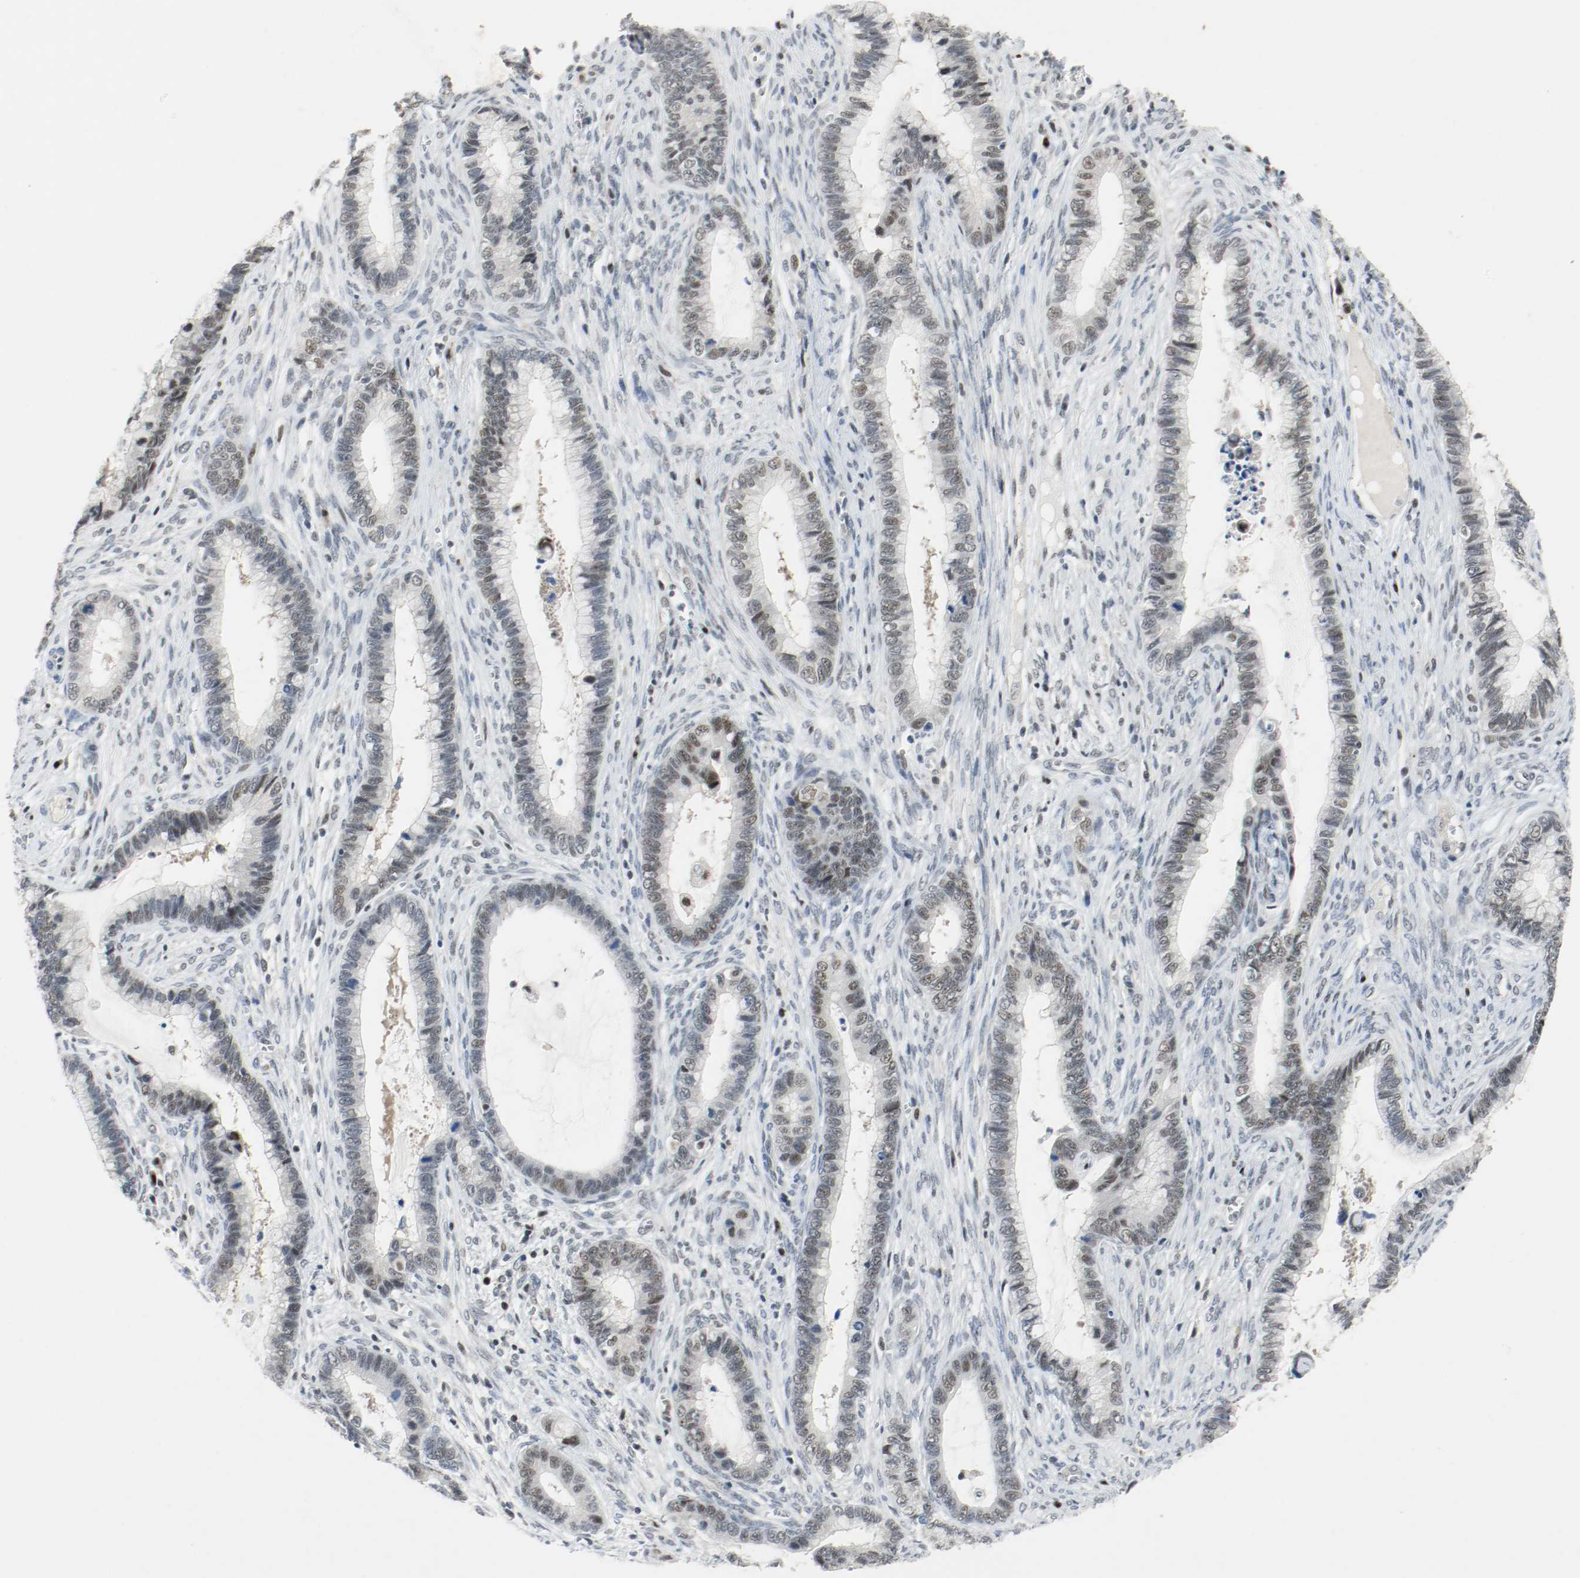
{"staining": {"intensity": "weak", "quantity": "<25%", "location": "nuclear"}, "tissue": "cervical cancer", "cell_type": "Tumor cells", "image_type": "cancer", "snomed": [{"axis": "morphology", "description": "Adenocarcinoma, NOS"}, {"axis": "topography", "description": "Cervix"}], "caption": "DAB immunohistochemical staining of human cervical adenocarcinoma displays no significant positivity in tumor cells.", "gene": "ASH1L", "patient": {"sex": "female", "age": 44}}